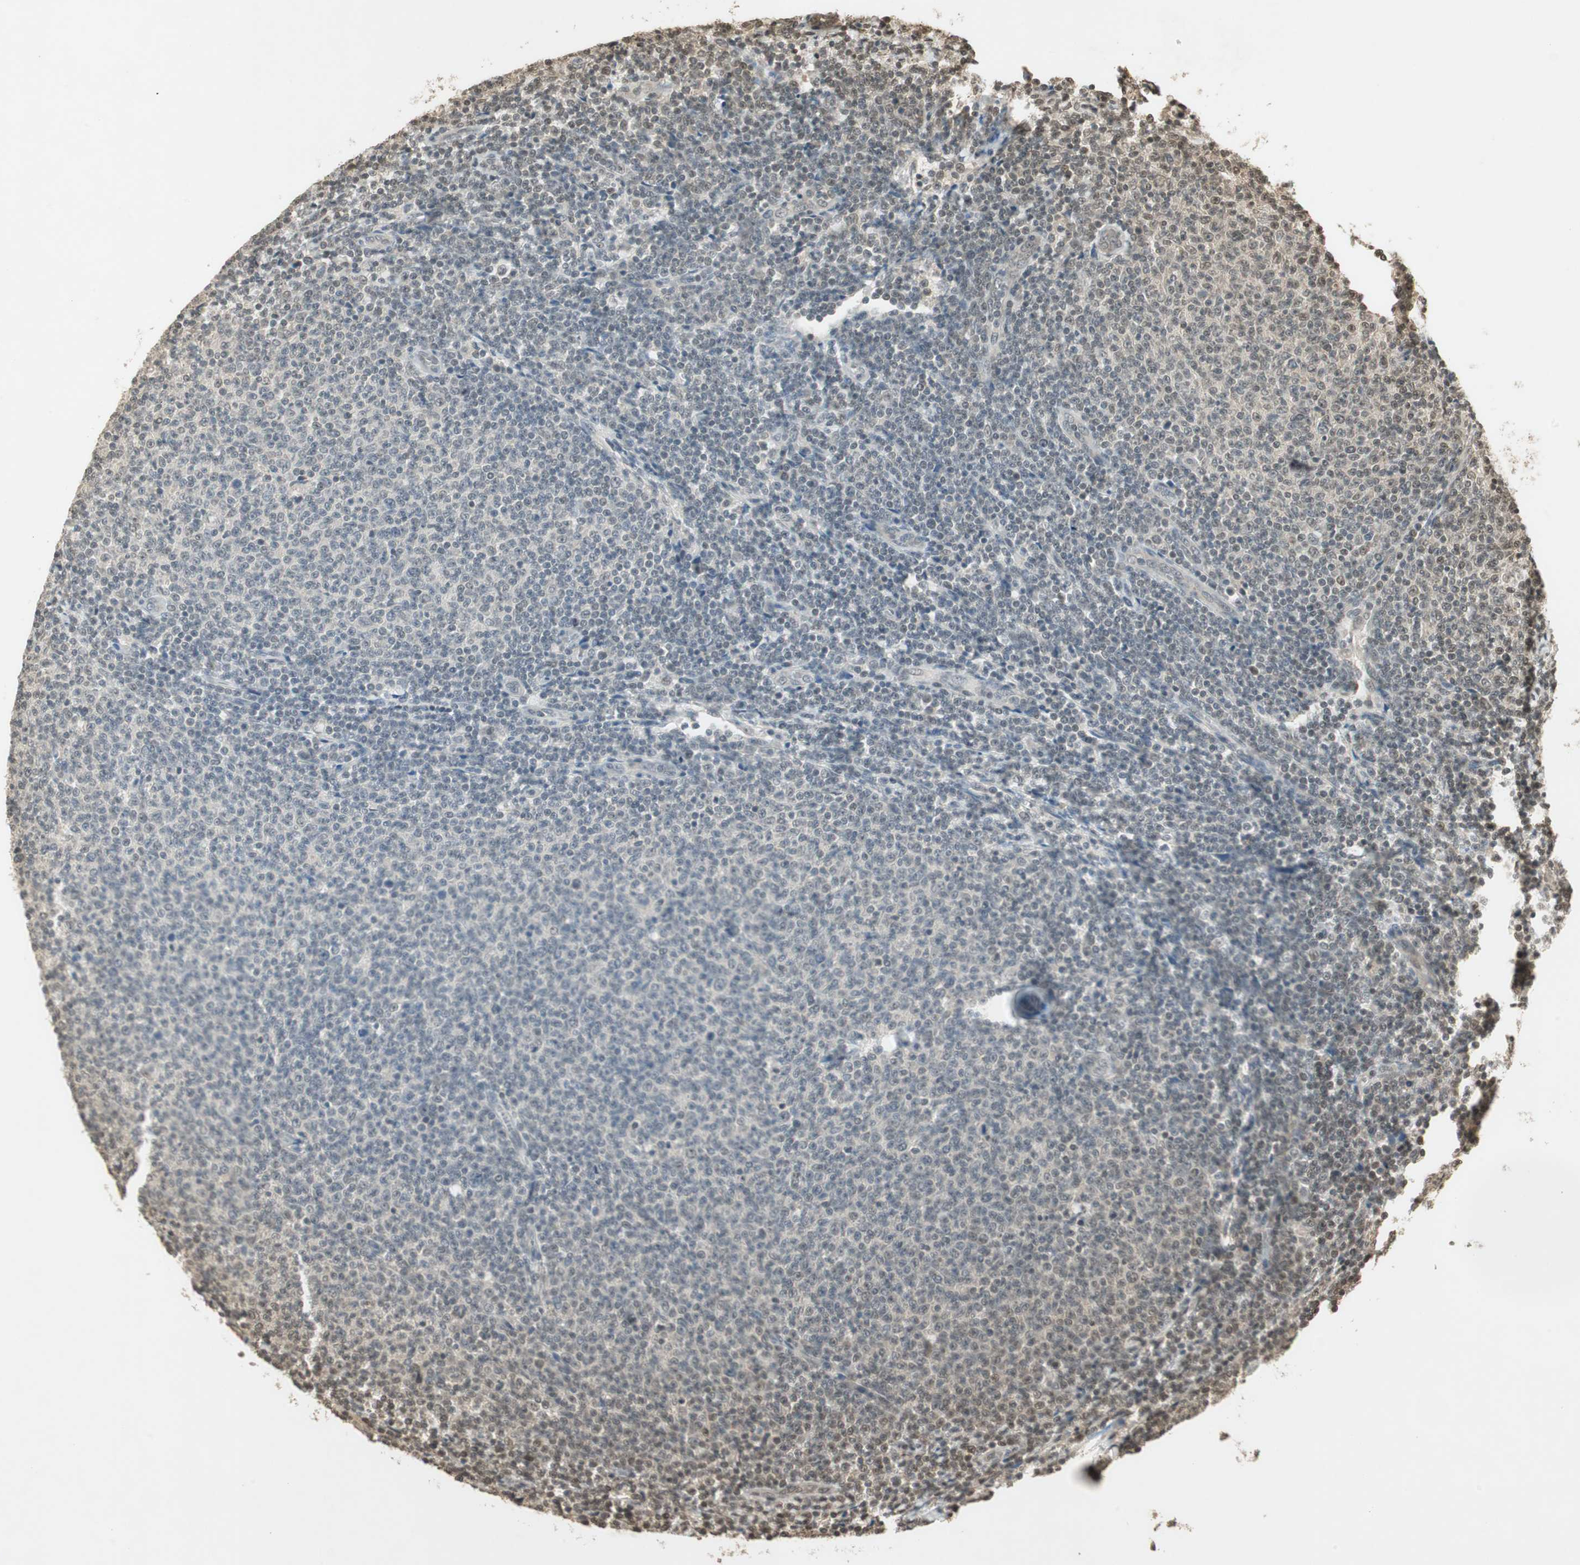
{"staining": {"intensity": "negative", "quantity": "none", "location": "none"}, "tissue": "lymphoma", "cell_type": "Tumor cells", "image_type": "cancer", "snomed": [{"axis": "morphology", "description": "Malignant lymphoma, non-Hodgkin's type, Low grade"}, {"axis": "topography", "description": "Lymph node"}], "caption": "Tumor cells are negative for protein expression in human low-grade malignant lymphoma, non-Hodgkin's type. Brightfield microscopy of immunohistochemistry stained with DAB (brown) and hematoxylin (blue), captured at high magnification.", "gene": "RPA3", "patient": {"sex": "male", "age": 66}}